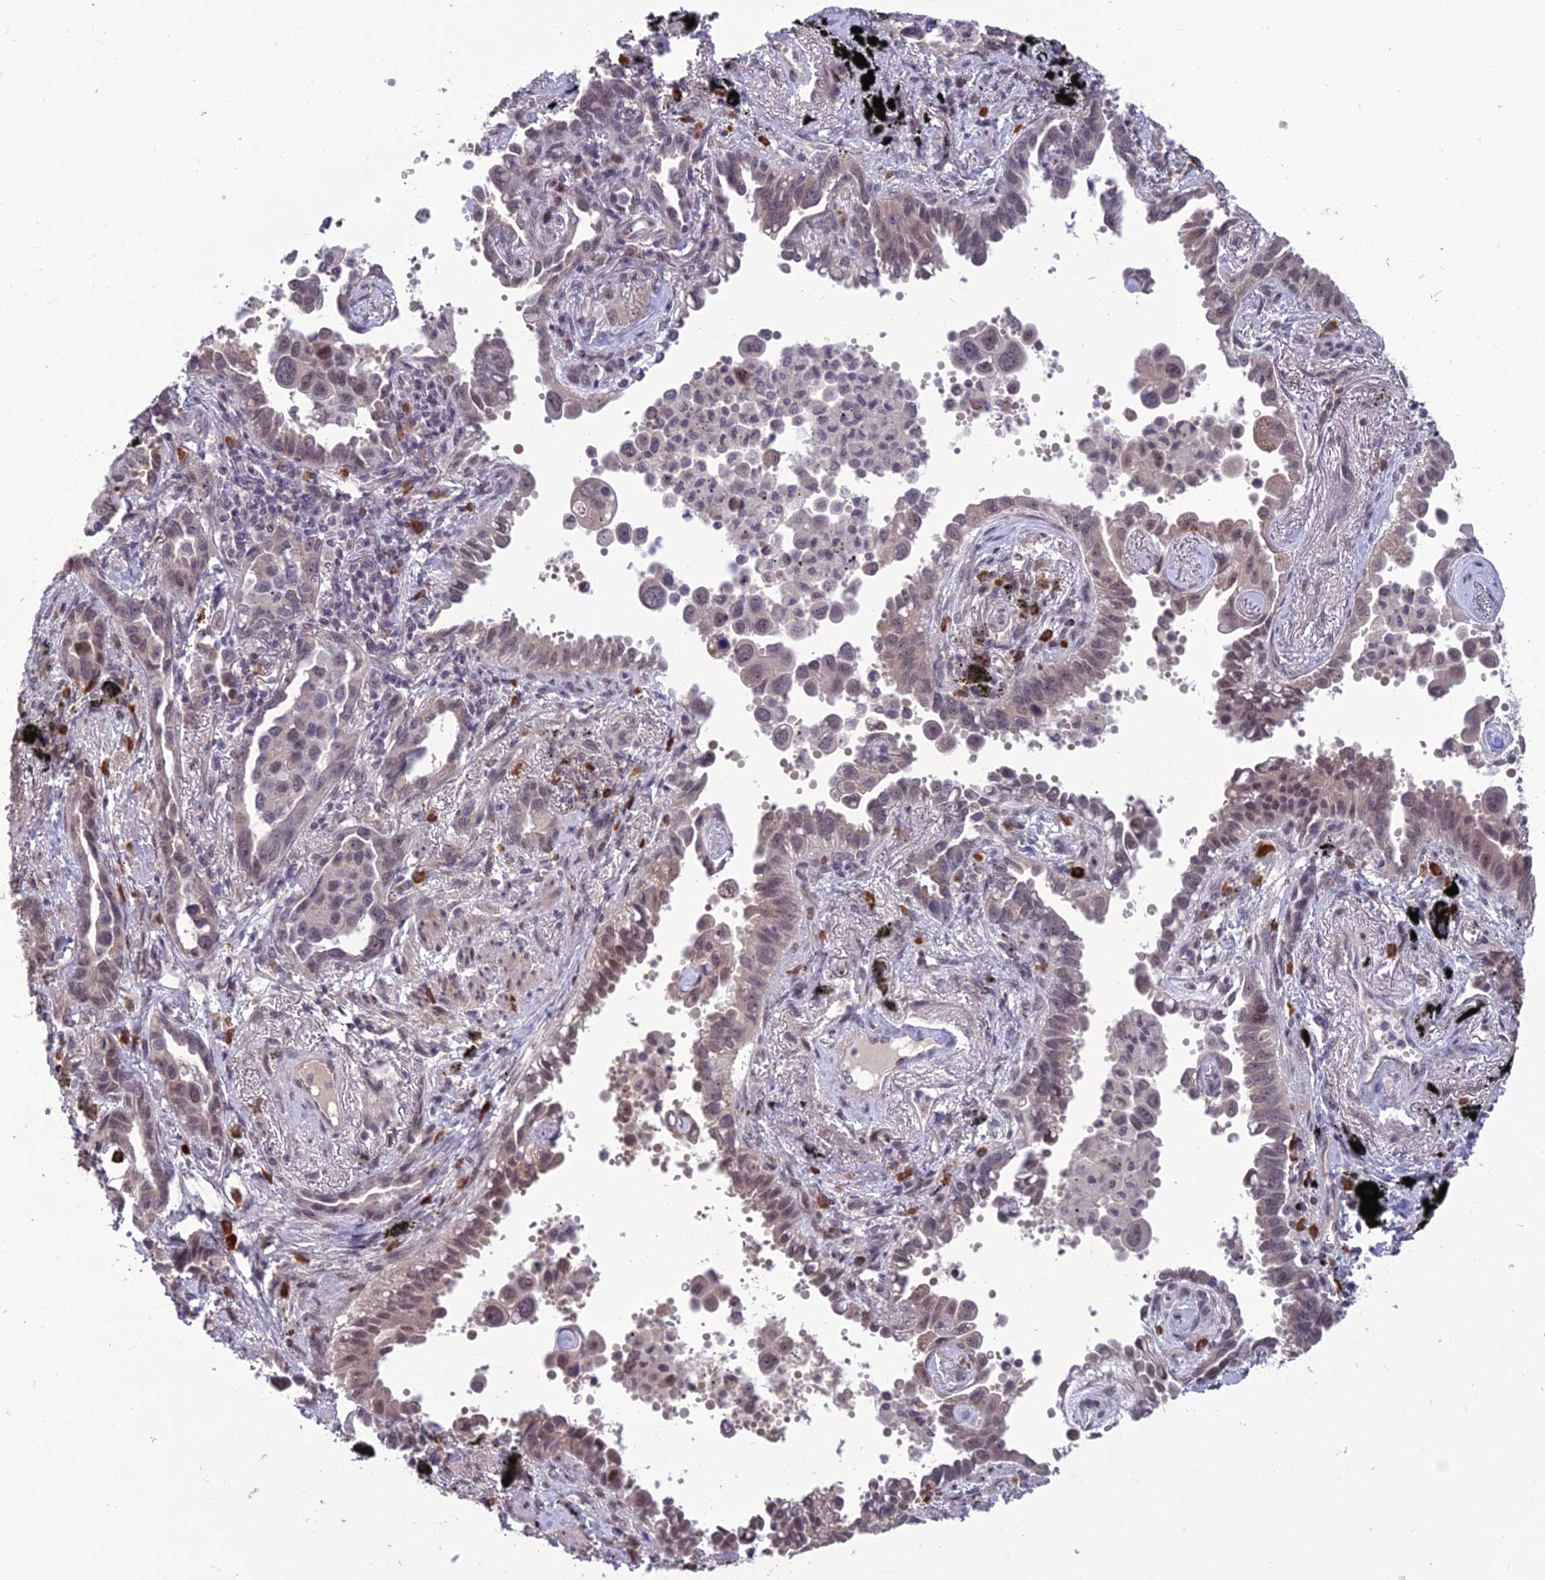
{"staining": {"intensity": "weak", "quantity": "<25%", "location": "nuclear"}, "tissue": "lung cancer", "cell_type": "Tumor cells", "image_type": "cancer", "snomed": [{"axis": "morphology", "description": "Adenocarcinoma, NOS"}, {"axis": "topography", "description": "Lung"}], "caption": "A histopathology image of lung cancer (adenocarcinoma) stained for a protein shows no brown staining in tumor cells.", "gene": "FBRS", "patient": {"sex": "male", "age": 67}}